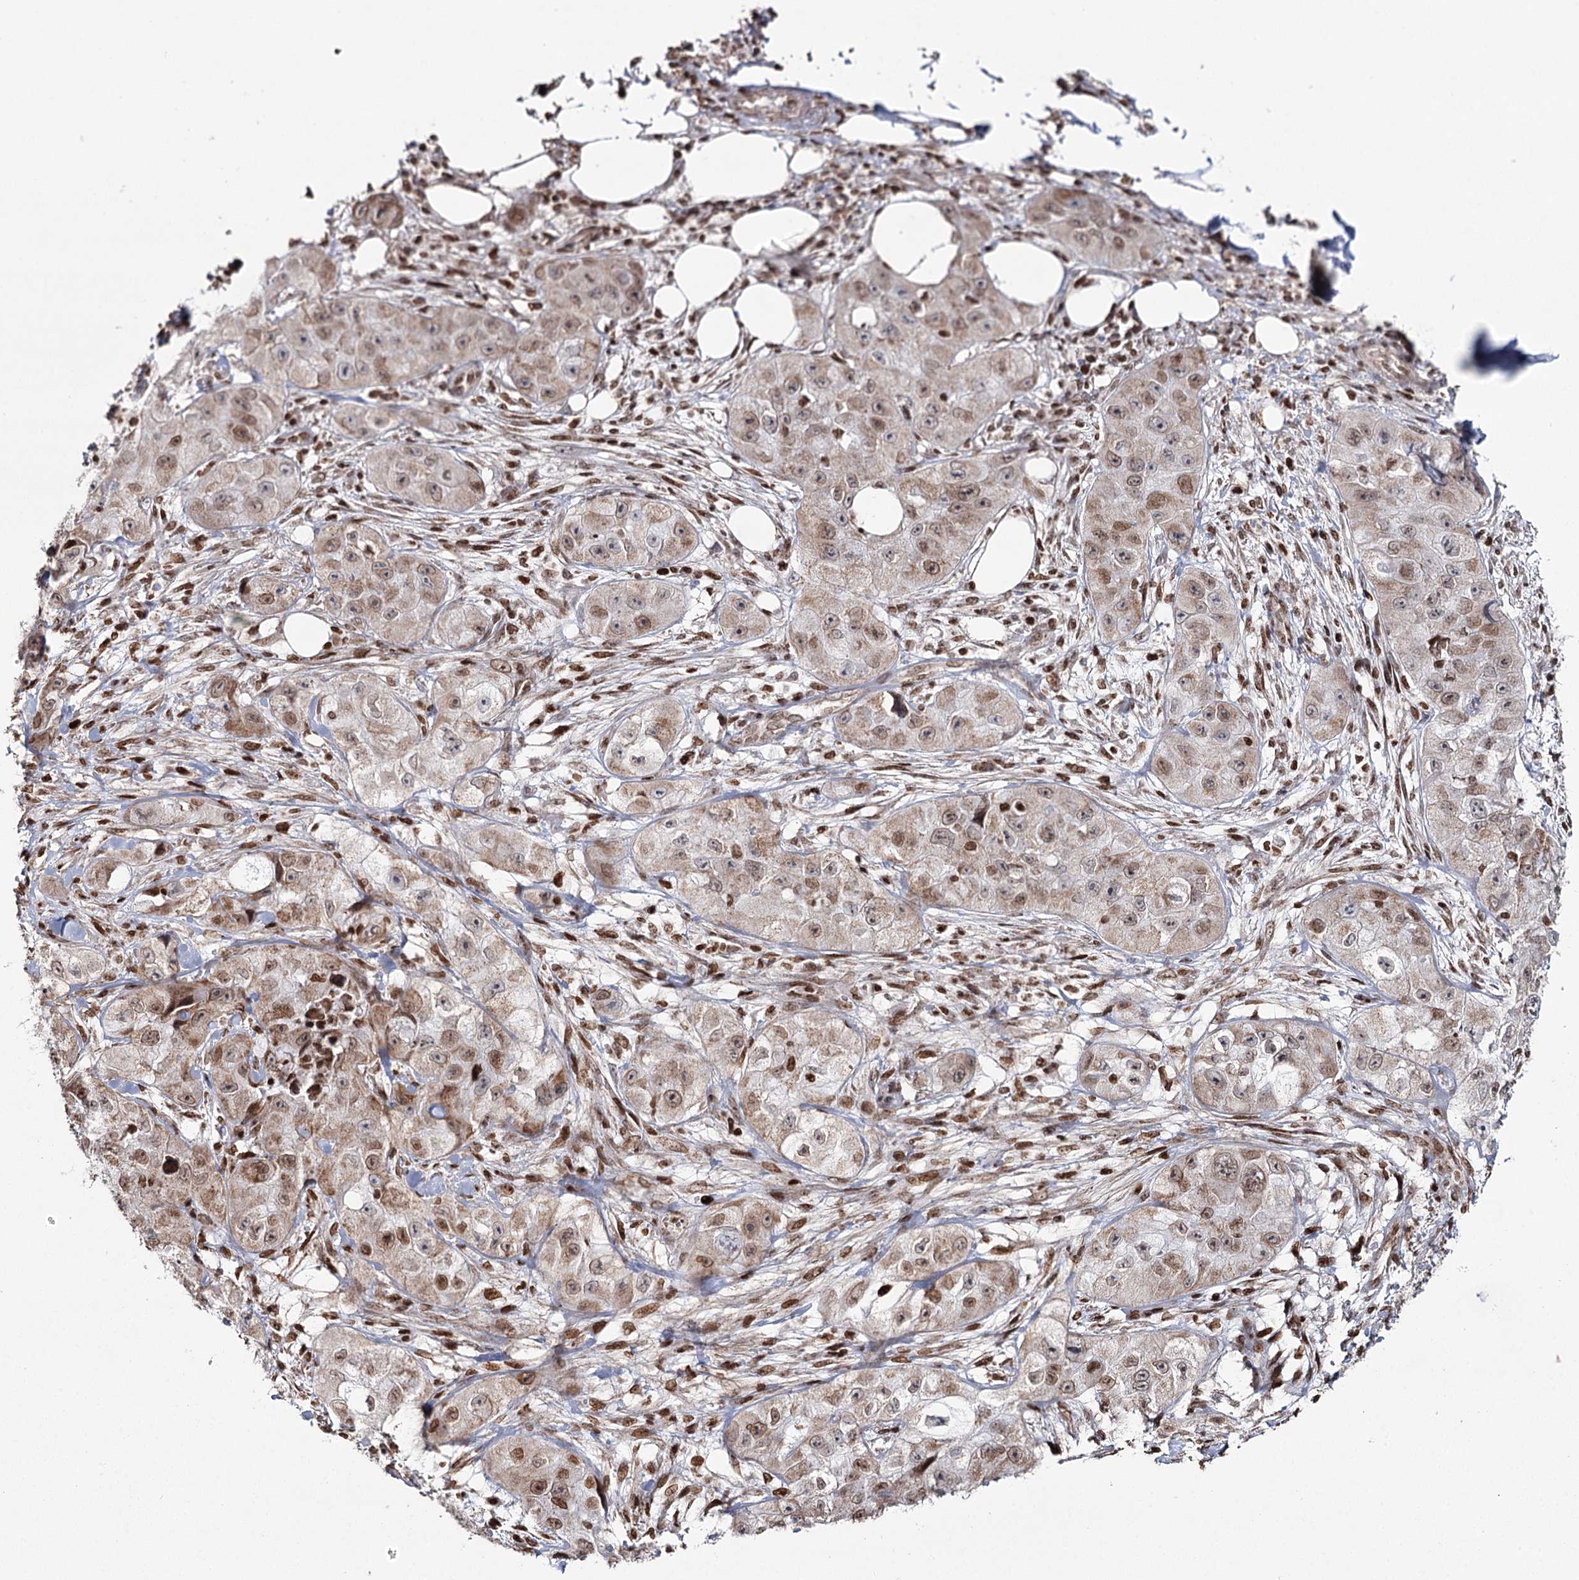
{"staining": {"intensity": "moderate", "quantity": ">75%", "location": "cytoplasmic/membranous,nuclear"}, "tissue": "skin cancer", "cell_type": "Tumor cells", "image_type": "cancer", "snomed": [{"axis": "morphology", "description": "Squamous cell carcinoma, NOS"}, {"axis": "topography", "description": "Skin"}, {"axis": "topography", "description": "Subcutis"}], "caption": "Squamous cell carcinoma (skin) stained with a protein marker reveals moderate staining in tumor cells.", "gene": "PDHX", "patient": {"sex": "male", "age": 73}}